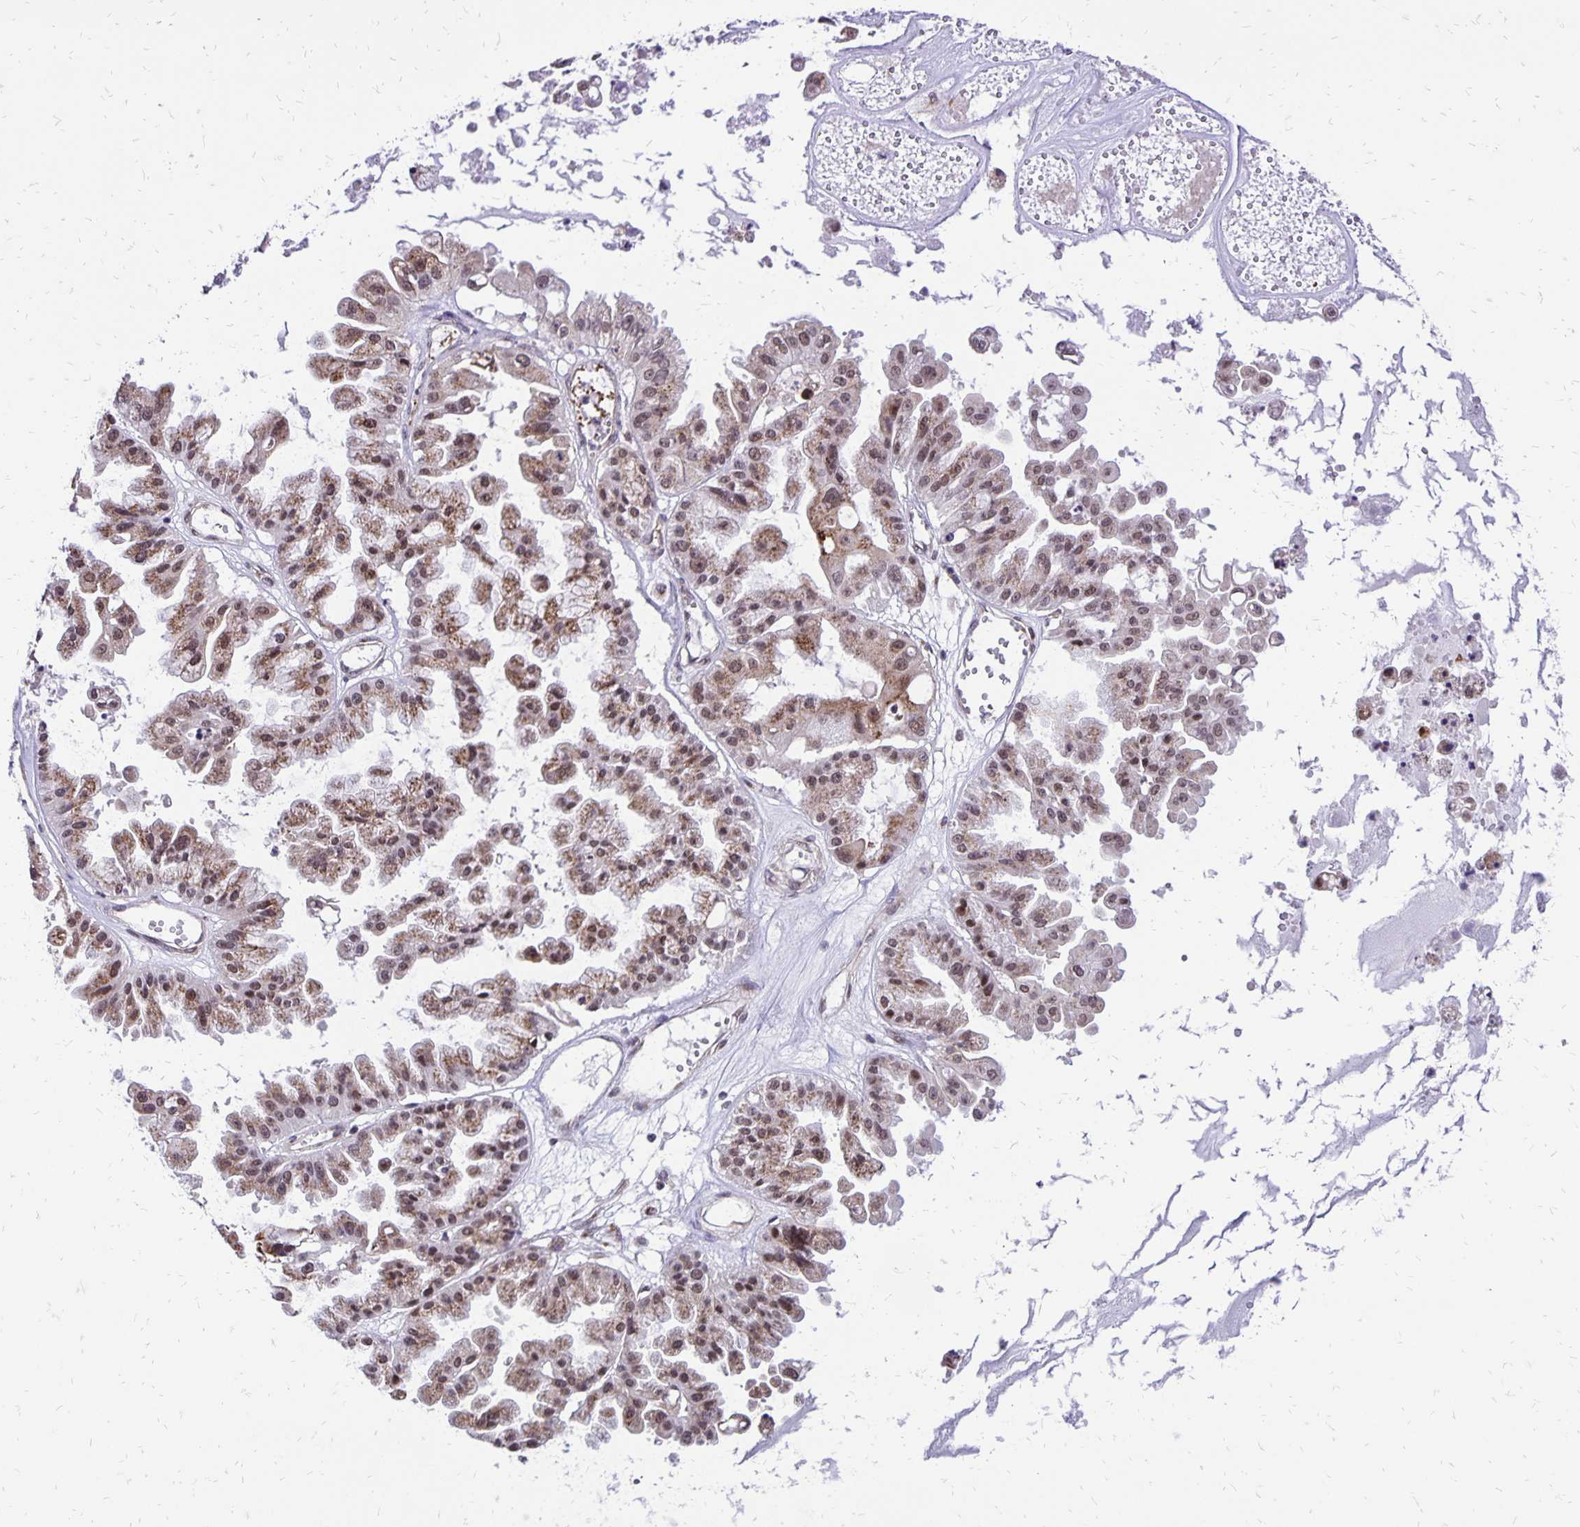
{"staining": {"intensity": "moderate", "quantity": ">75%", "location": "cytoplasmic/membranous,nuclear"}, "tissue": "ovarian cancer", "cell_type": "Tumor cells", "image_type": "cancer", "snomed": [{"axis": "morphology", "description": "Cystadenocarcinoma, serous, NOS"}, {"axis": "topography", "description": "Ovary"}], "caption": "Immunohistochemistry (IHC) photomicrograph of human ovarian cancer (serous cystadenocarcinoma) stained for a protein (brown), which exhibits medium levels of moderate cytoplasmic/membranous and nuclear positivity in about >75% of tumor cells.", "gene": "GOLGA5", "patient": {"sex": "female", "age": 56}}